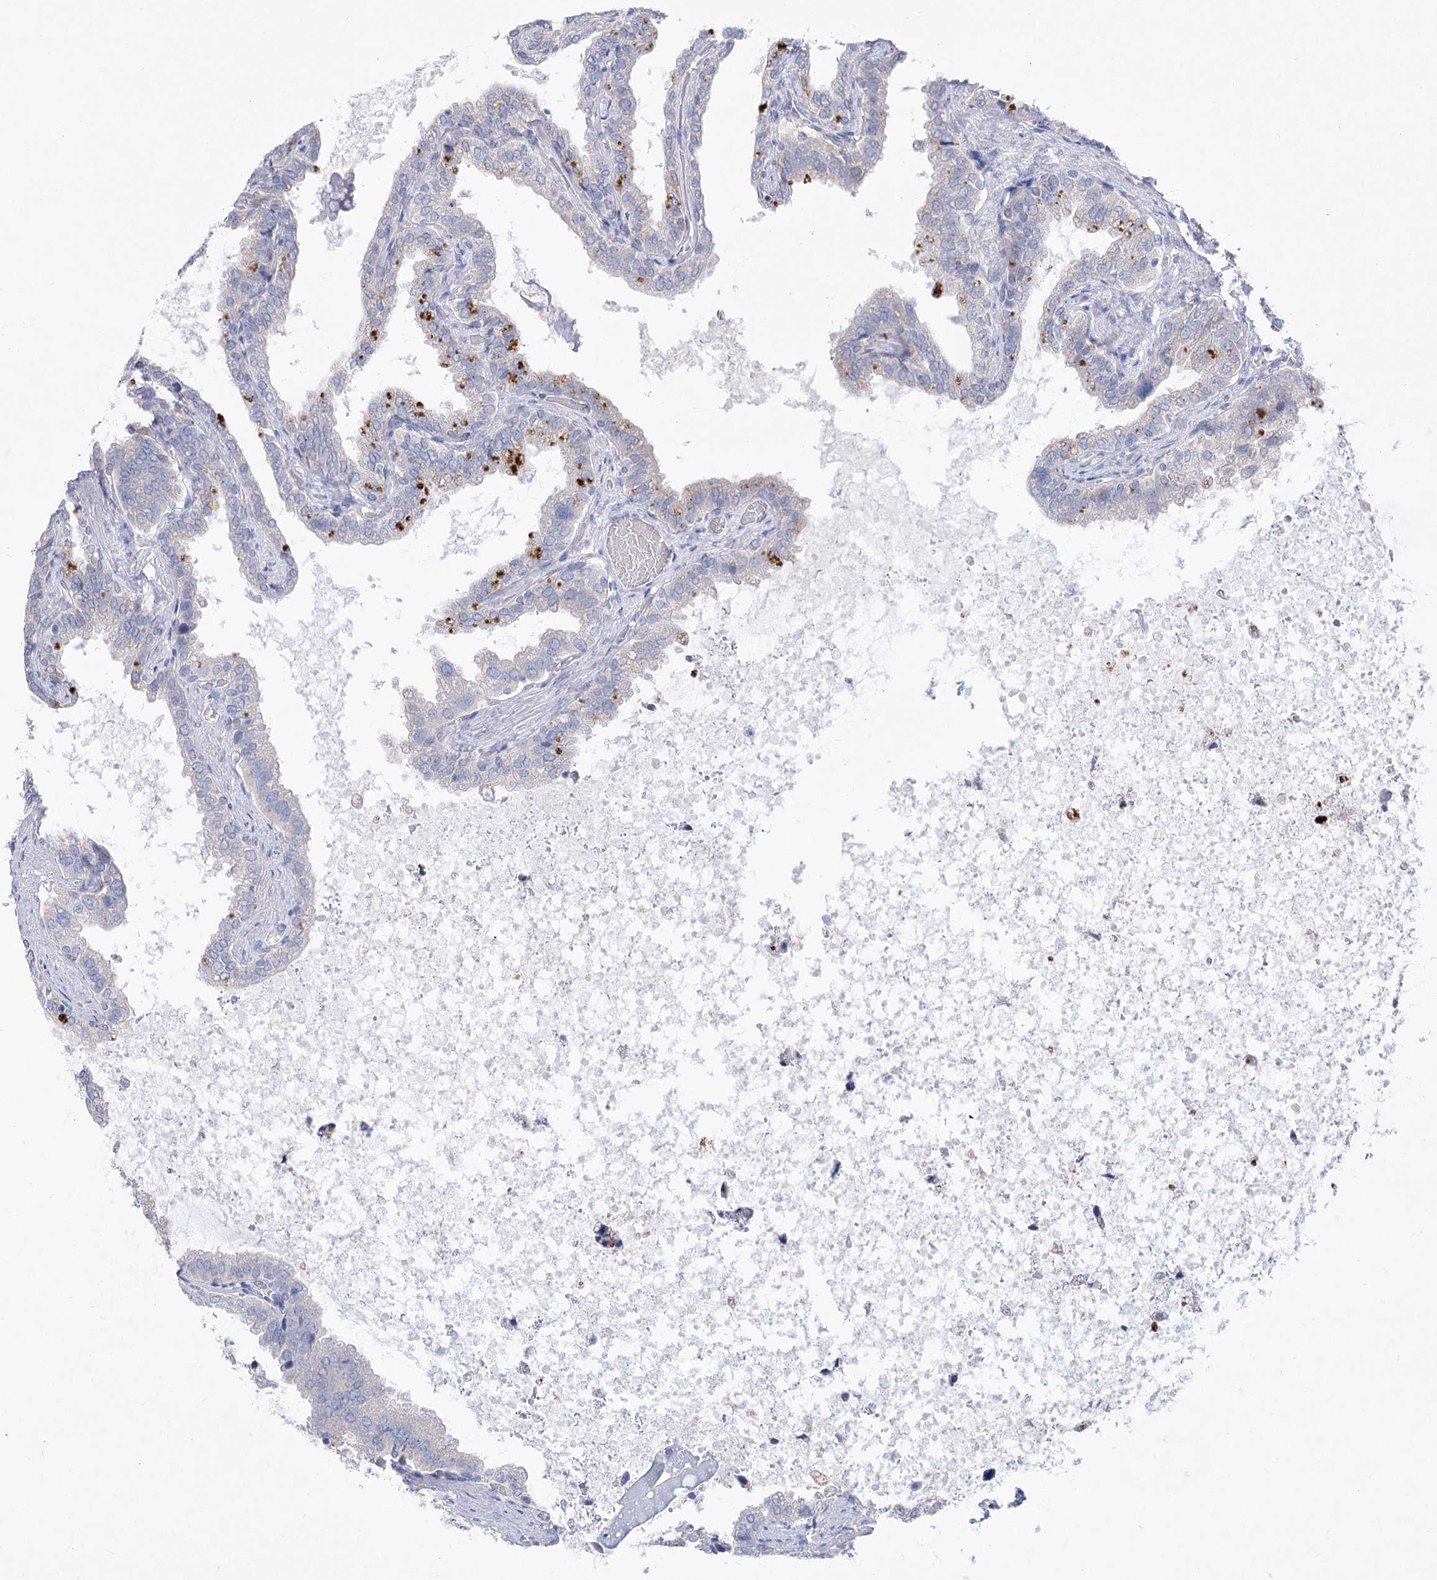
{"staining": {"intensity": "negative", "quantity": "none", "location": "none"}, "tissue": "seminal vesicle", "cell_type": "Glandular cells", "image_type": "normal", "snomed": [{"axis": "morphology", "description": "Normal tissue, NOS"}, {"axis": "topography", "description": "Seminal veicle"}], "caption": "IHC image of normal seminal vesicle: seminal vesicle stained with DAB (3,3'-diaminobenzidine) exhibits no significant protein staining in glandular cells.", "gene": "LRRC14B", "patient": {"sex": "male", "age": 46}}